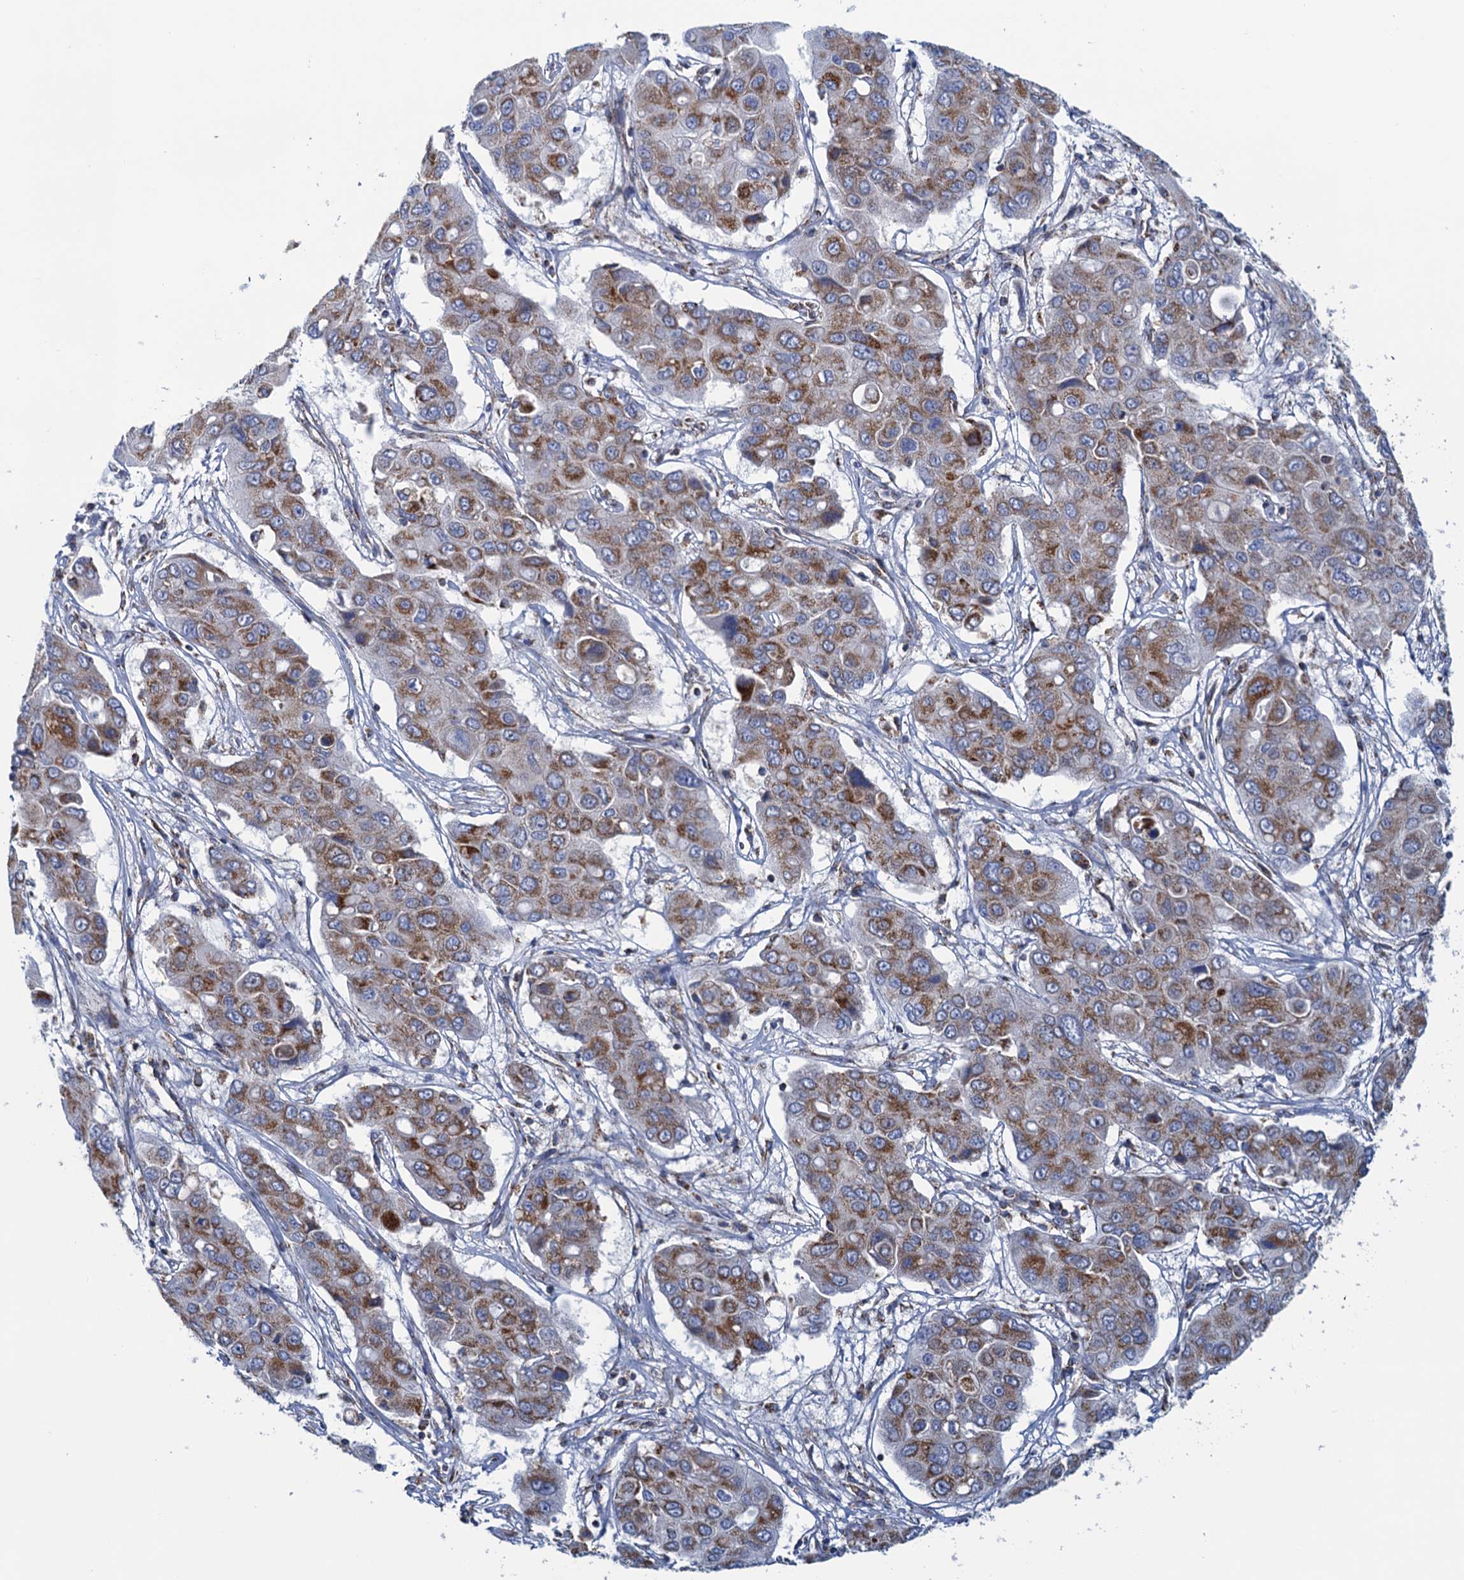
{"staining": {"intensity": "moderate", "quantity": ">75%", "location": "cytoplasmic/membranous"}, "tissue": "liver cancer", "cell_type": "Tumor cells", "image_type": "cancer", "snomed": [{"axis": "morphology", "description": "Cholangiocarcinoma"}, {"axis": "topography", "description": "Liver"}], "caption": "Cholangiocarcinoma (liver) stained with DAB (3,3'-diaminobenzidine) IHC displays medium levels of moderate cytoplasmic/membranous positivity in approximately >75% of tumor cells.", "gene": "GTPBP3", "patient": {"sex": "male", "age": 67}}